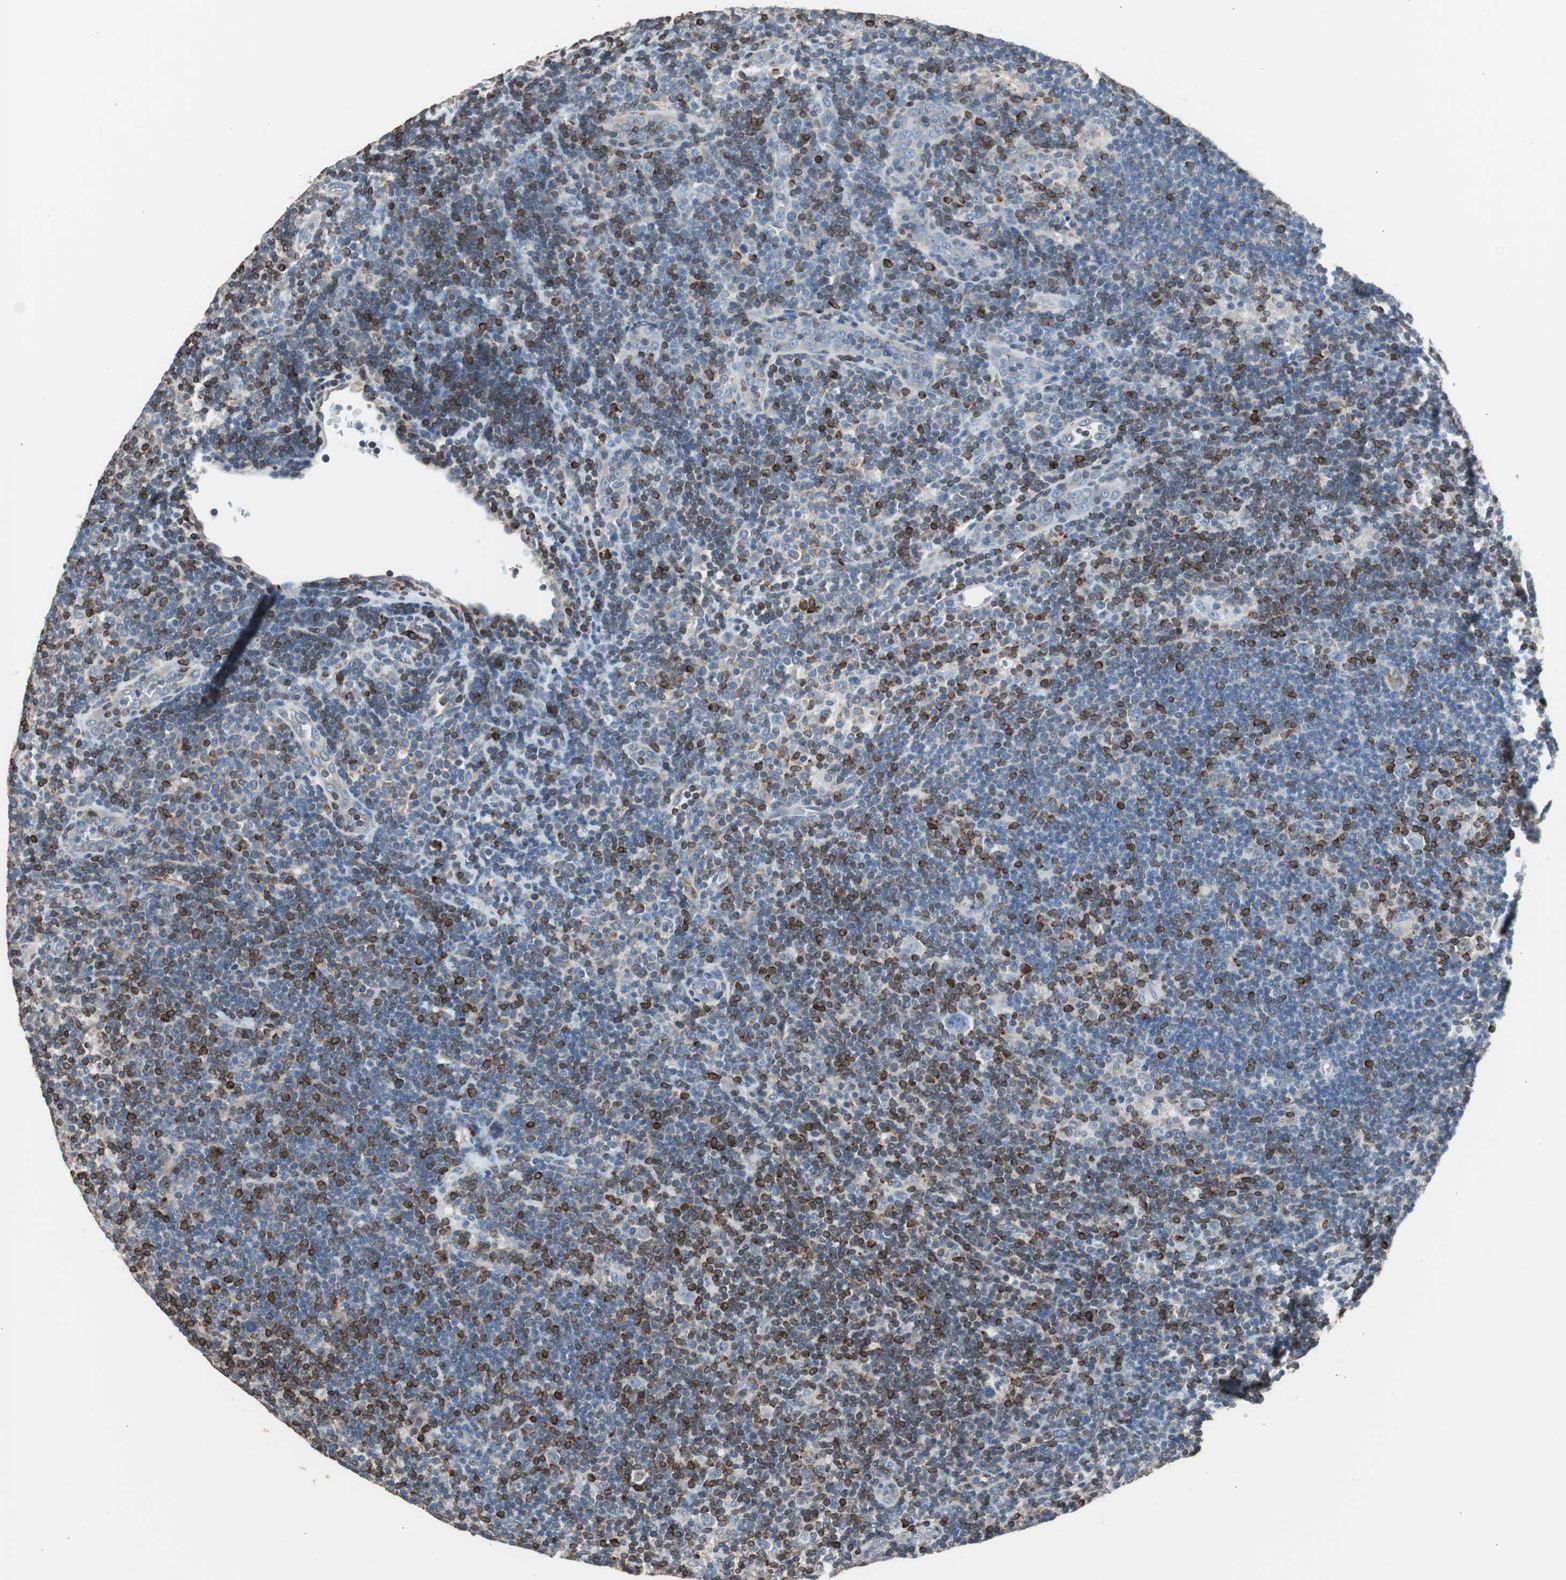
{"staining": {"intensity": "negative", "quantity": "none", "location": "none"}, "tissue": "lymphoma", "cell_type": "Tumor cells", "image_type": "cancer", "snomed": [{"axis": "morphology", "description": "Hodgkin's disease, NOS"}, {"axis": "topography", "description": "Lymph node"}], "caption": "This is a photomicrograph of immunohistochemistry staining of lymphoma, which shows no staining in tumor cells.", "gene": "PBXIP1", "patient": {"sex": "female", "age": 57}}